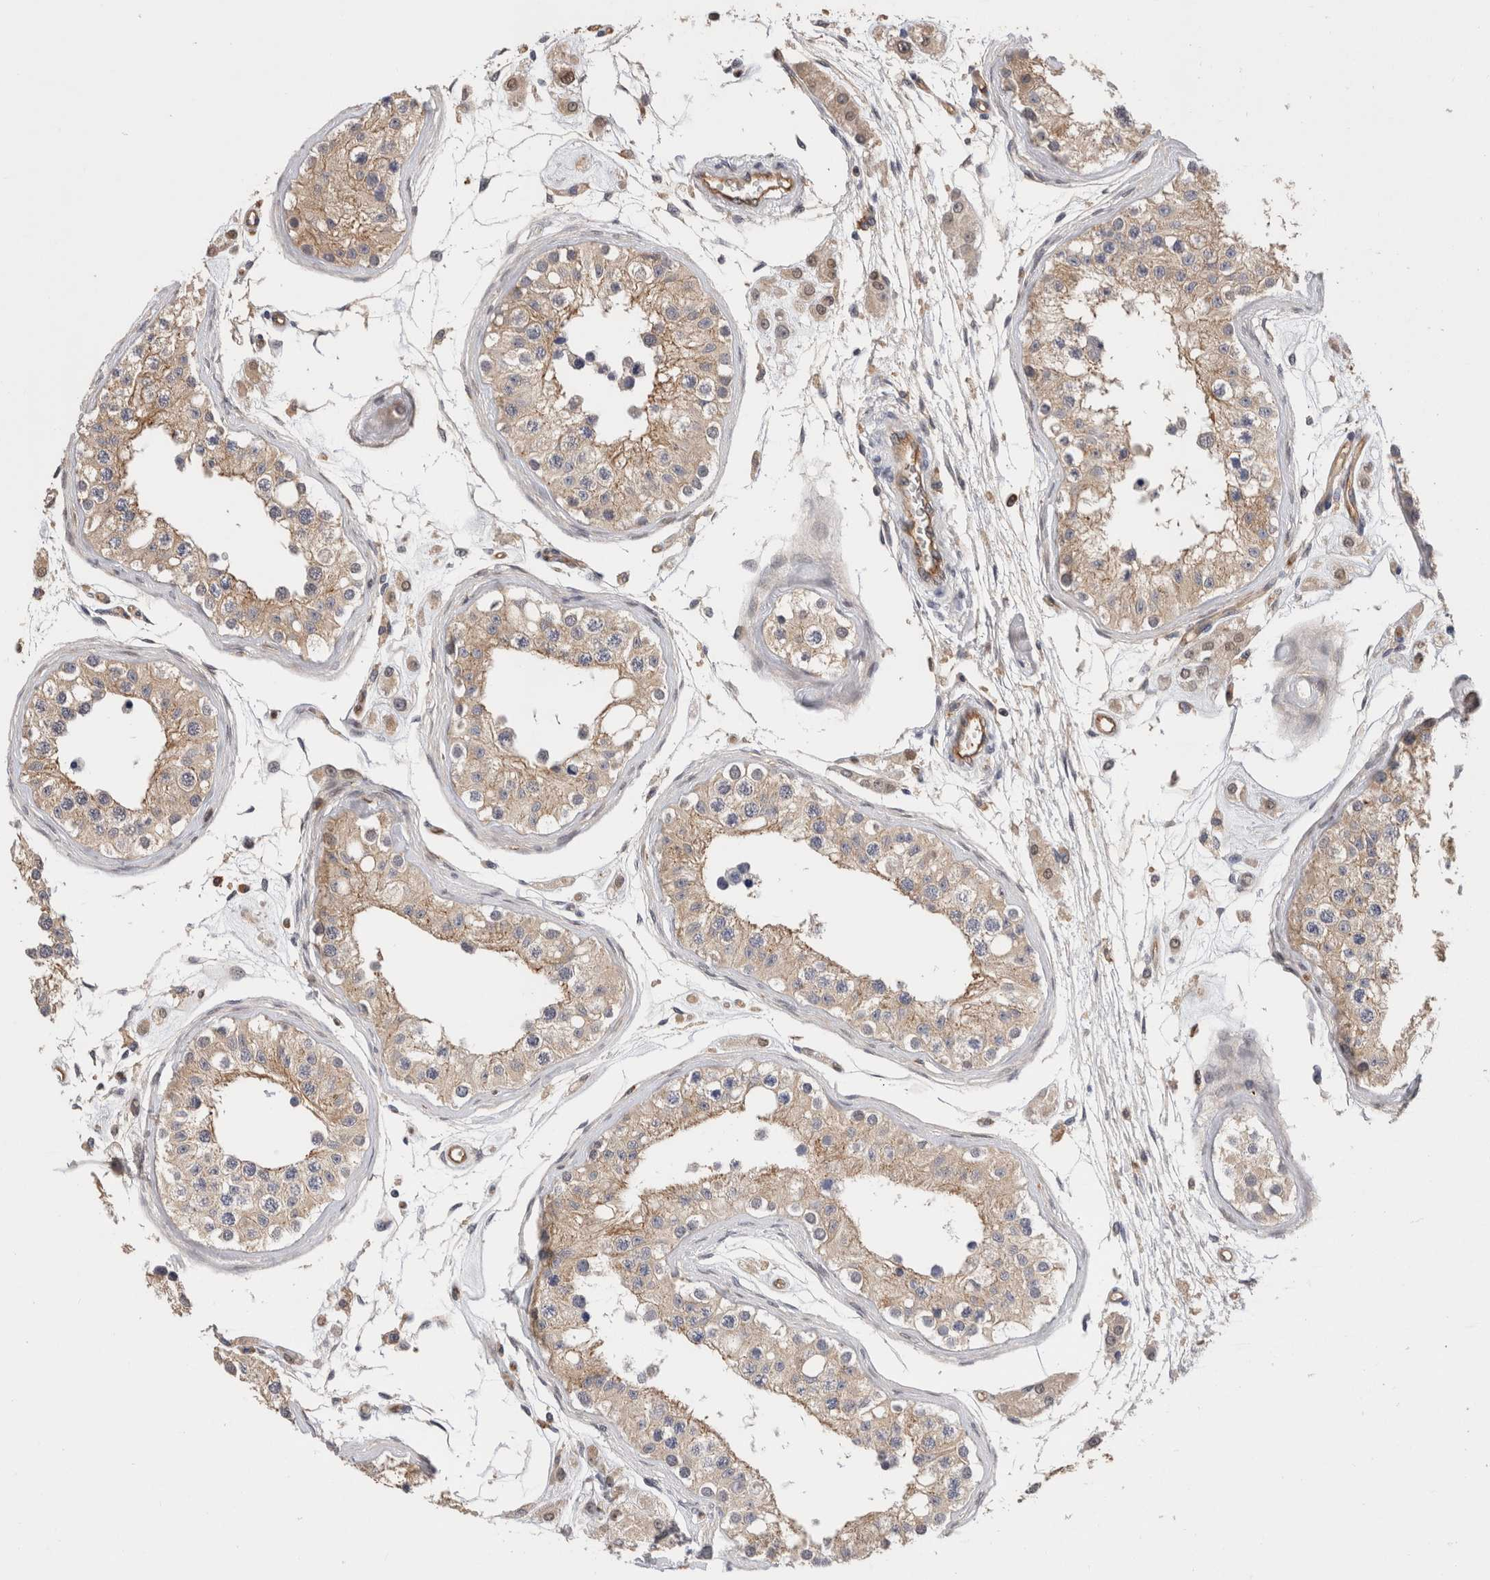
{"staining": {"intensity": "weak", "quantity": ">75%", "location": "cytoplasmic/membranous"}, "tissue": "testis", "cell_type": "Cells in seminiferous ducts", "image_type": "normal", "snomed": [{"axis": "morphology", "description": "Normal tissue, NOS"}, {"axis": "morphology", "description": "Adenocarcinoma, metastatic, NOS"}, {"axis": "topography", "description": "Testis"}], "caption": "Human testis stained for a protein (brown) shows weak cytoplasmic/membranous positive staining in about >75% of cells in seminiferous ducts.", "gene": "BNIP2", "patient": {"sex": "male", "age": 26}}